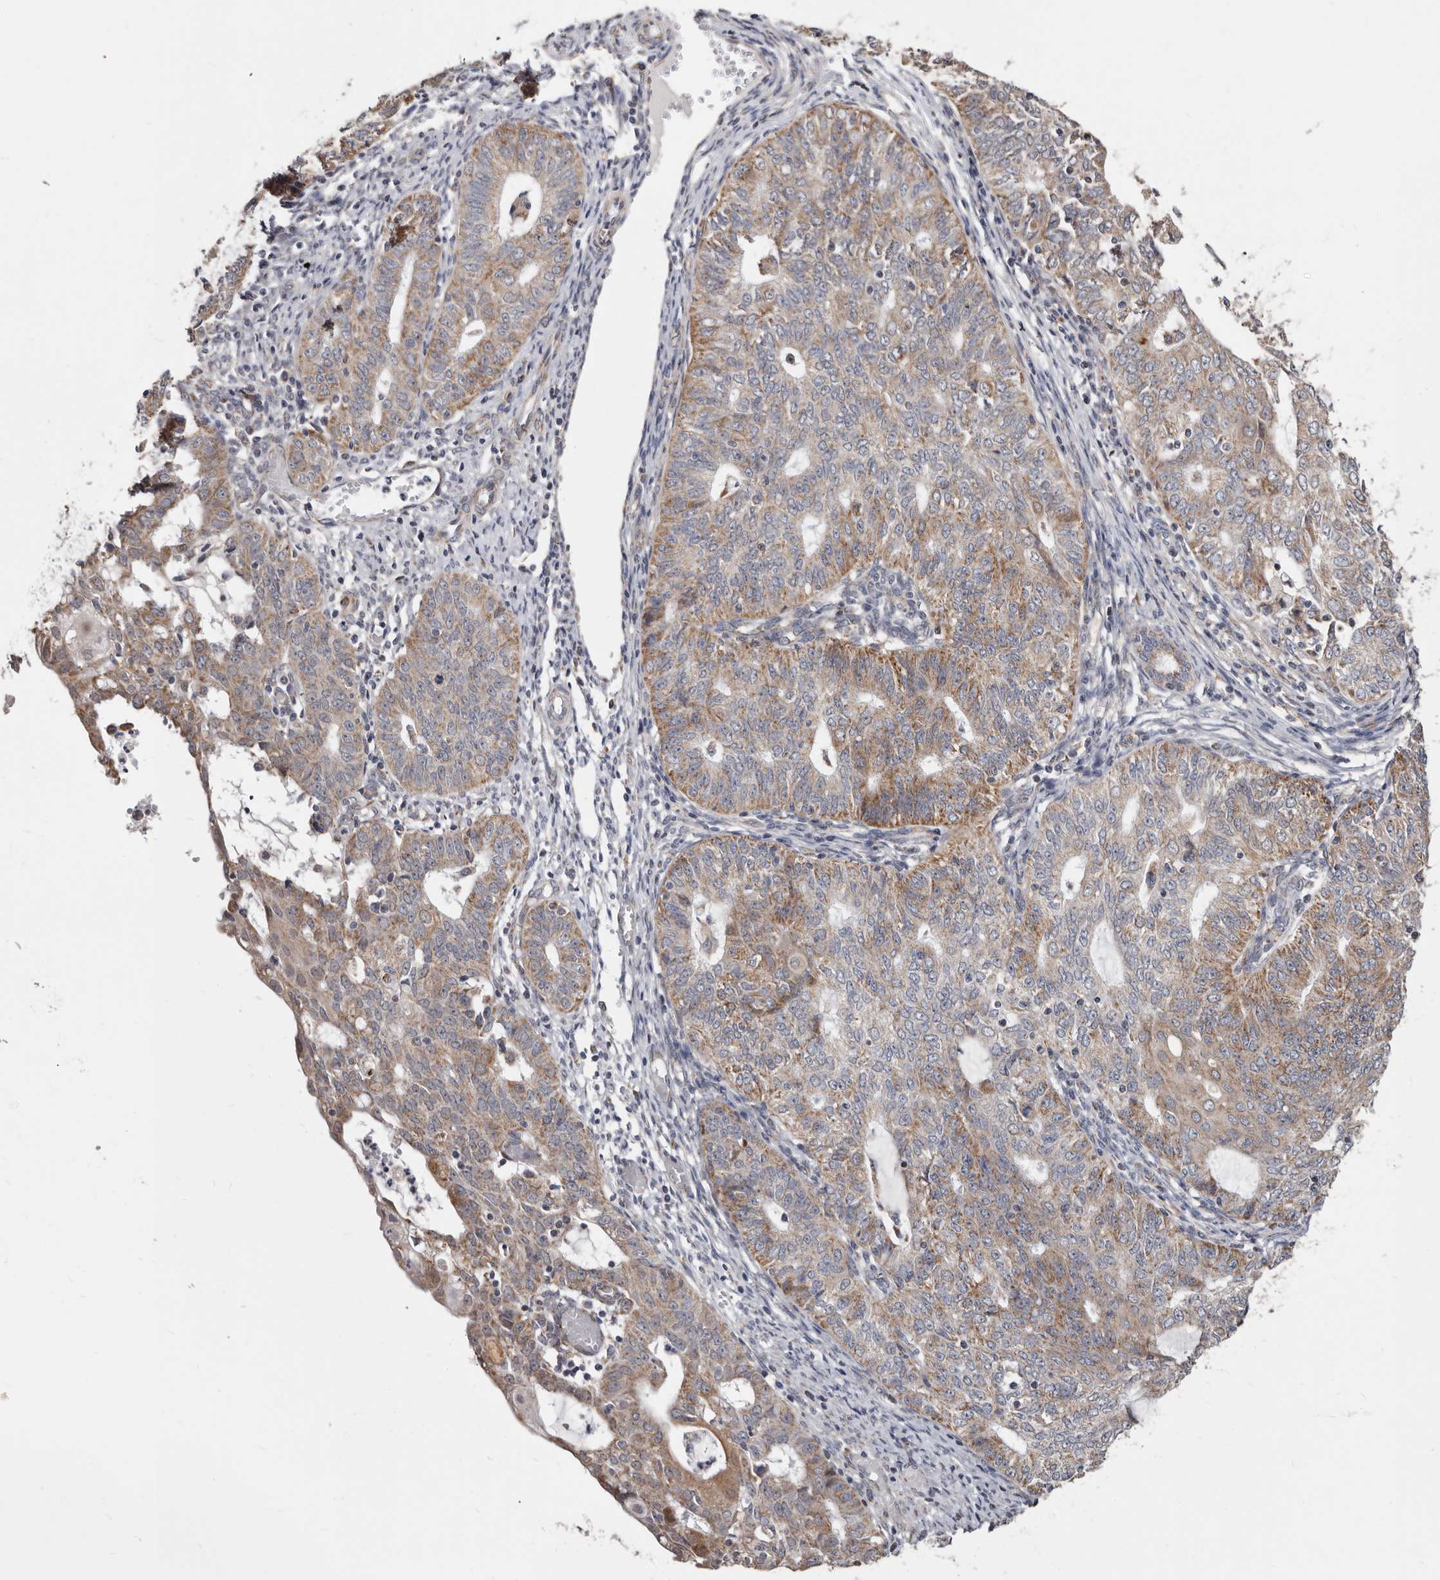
{"staining": {"intensity": "weak", "quantity": ">75%", "location": "cytoplasmic/membranous"}, "tissue": "endometrial cancer", "cell_type": "Tumor cells", "image_type": "cancer", "snomed": [{"axis": "morphology", "description": "Adenocarcinoma, NOS"}, {"axis": "topography", "description": "Endometrium"}], "caption": "Protein staining by immunohistochemistry (IHC) demonstrates weak cytoplasmic/membranous expression in approximately >75% of tumor cells in endometrial adenocarcinoma.", "gene": "MRPL18", "patient": {"sex": "female", "age": 32}}